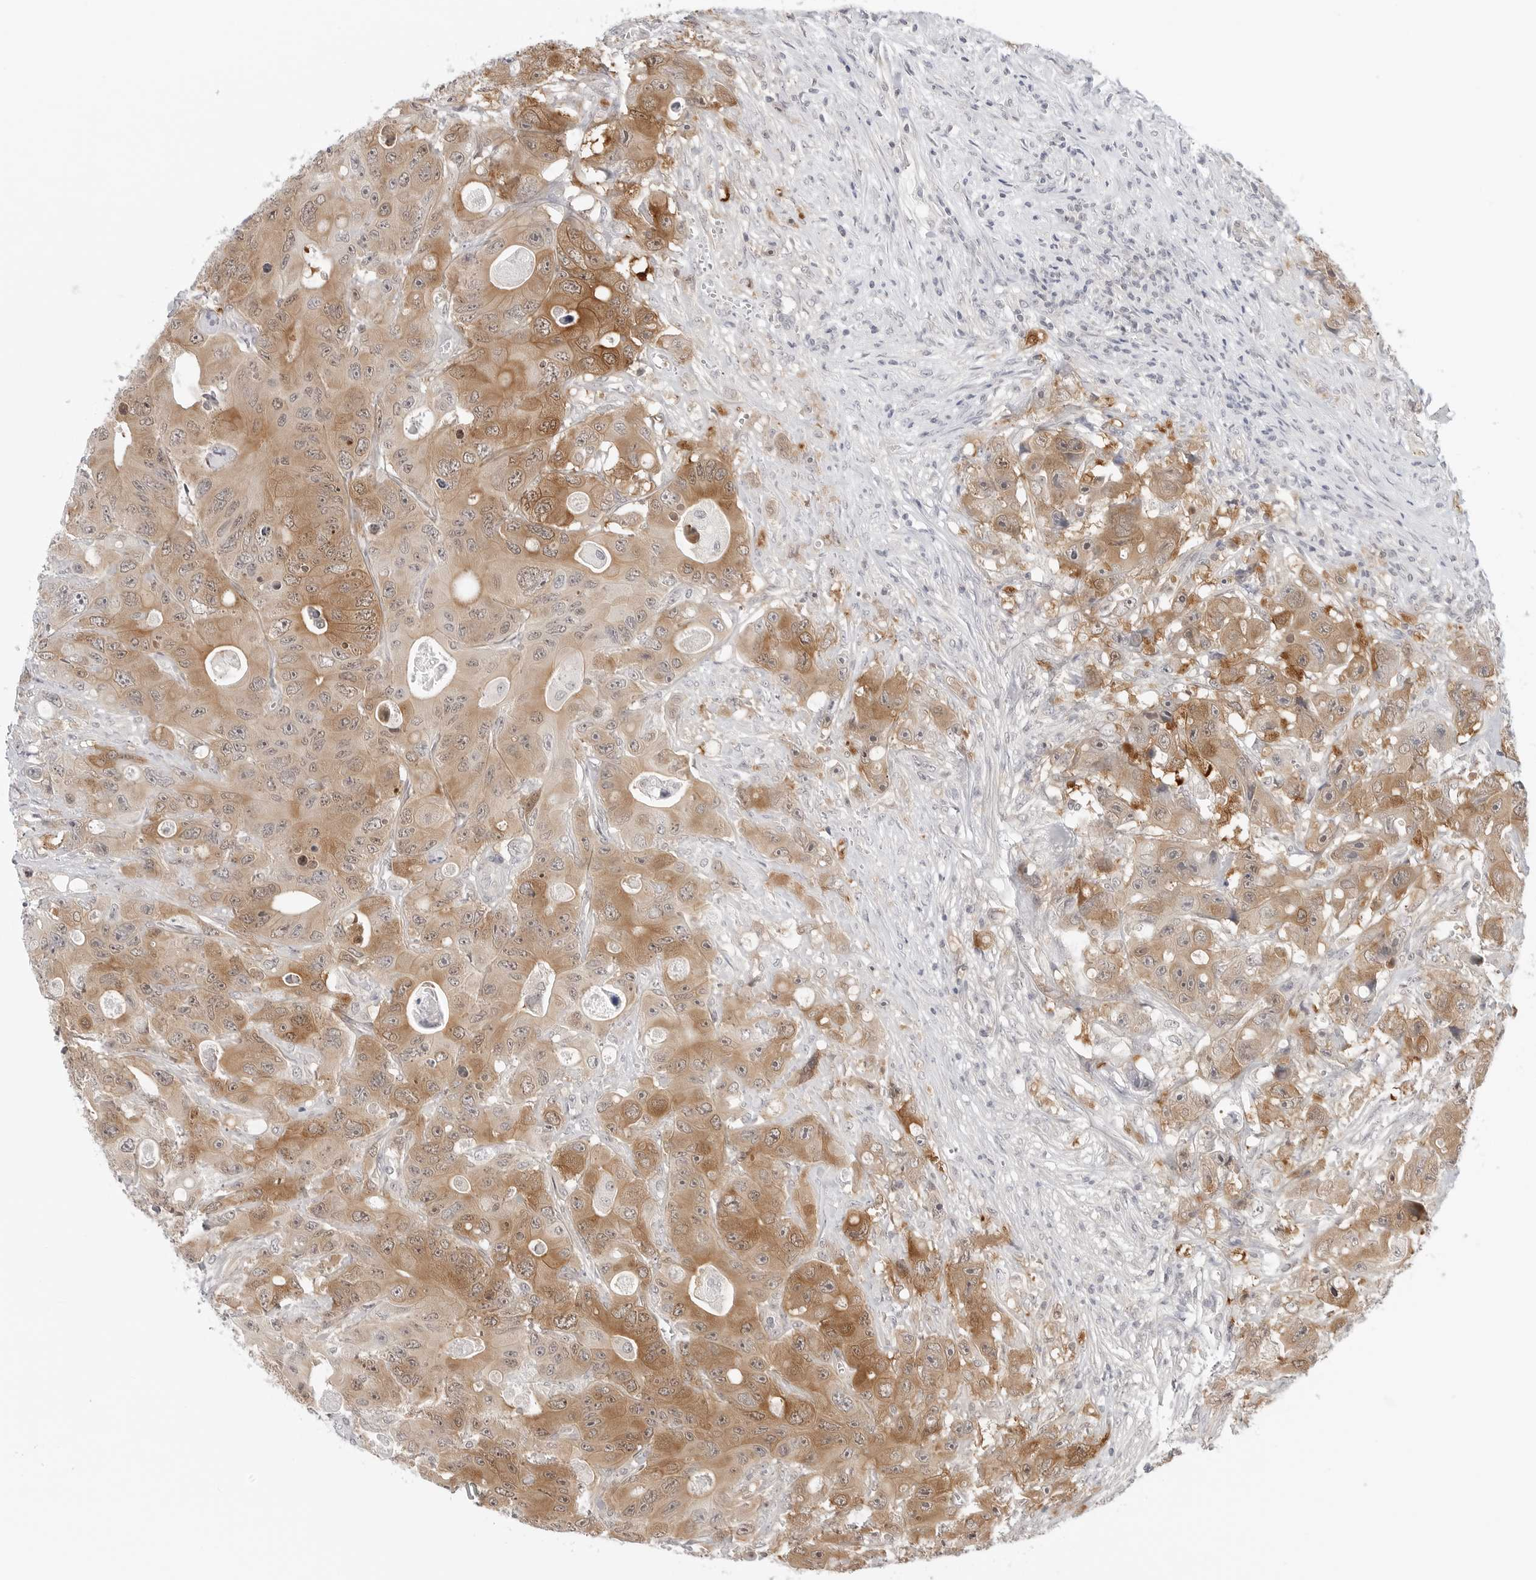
{"staining": {"intensity": "moderate", "quantity": ">75%", "location": "cytoplasmic/membranous"}, "tissue": "colorectal cancer", "cell_type": "Tumor cells", "image_type": "cancer", "snomed": [{"axis": "morphology", "description": "Adenocarcinoma, NOS"}, {"axis": "topography", "description": "Colon"}], "caption": "This image demonstrates adenocarcinoma (colorectal) stained with immunohistochemistry to label a protein in brown. The cytoplasmic/membranous of tumor cells show moderate positivity for the protein. Nuclei are counter-stained blue.", "gene": "NUDC", "patient": {"sex": "female", "age": 46}}